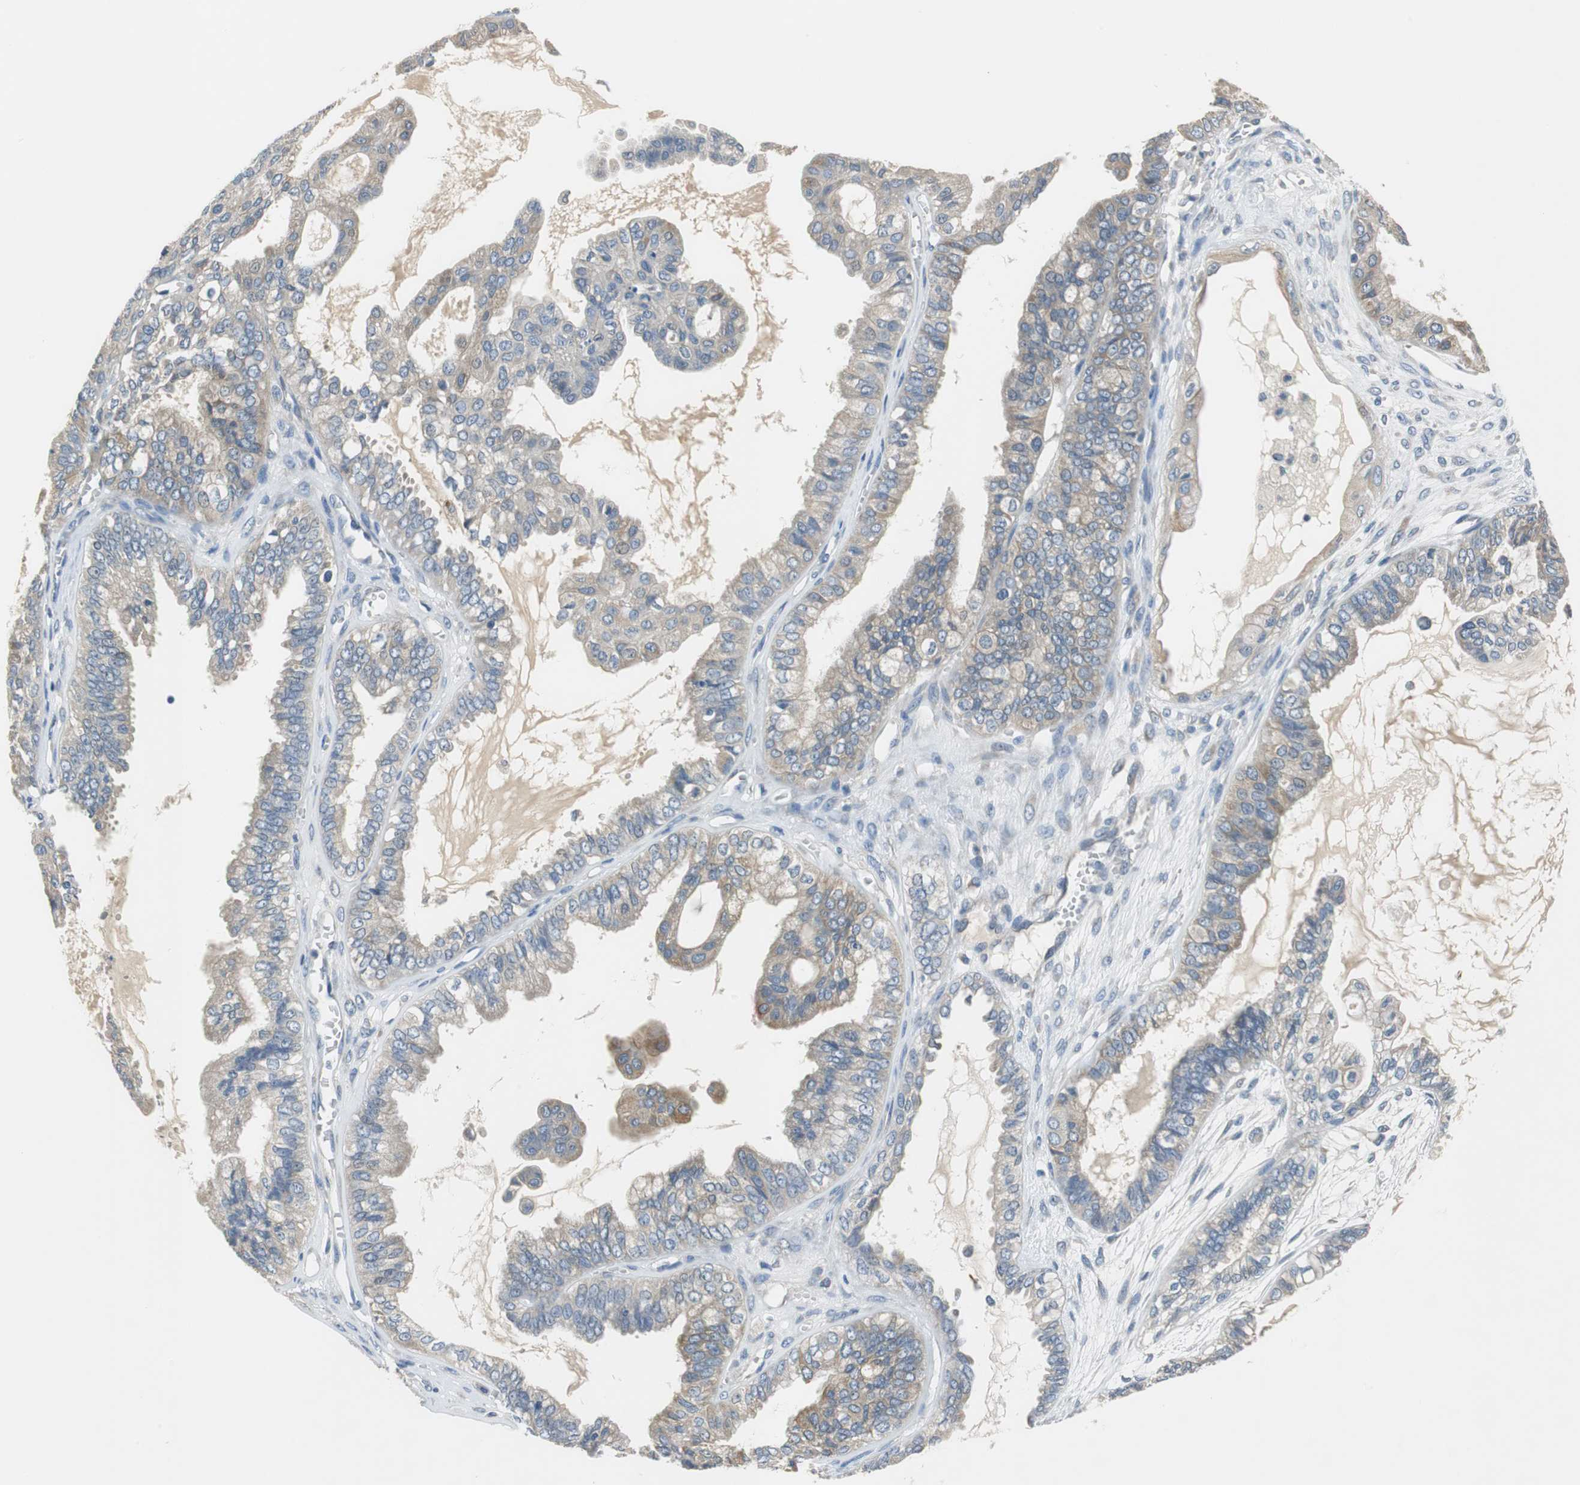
{"staining": {"intensity": "weak", "quantity": ">75%", "location": "cytoplasmic/membranous"}, "tissue": "ovarian cancer", "cell_type": "Tumor cells", "image_type": "cancer", "snomed": [{"axis": "morphology", "description": "Carcinoma, NOS"}, {"axis": "morphology", "description": "Carcinoma, endometroid"}, {"axis": "topography", "description": "Ovary"}], "caption": "An immunohistochemistry histopathology image of tumor tissue is shown. Protein staining in brown labels weak cytoplasmic/membranous positivity in ovarian cancer (endometroid carcinoma) within tumor cells.", "gene": "FADS2", "patient": {"sex": "female", "age": 50}}